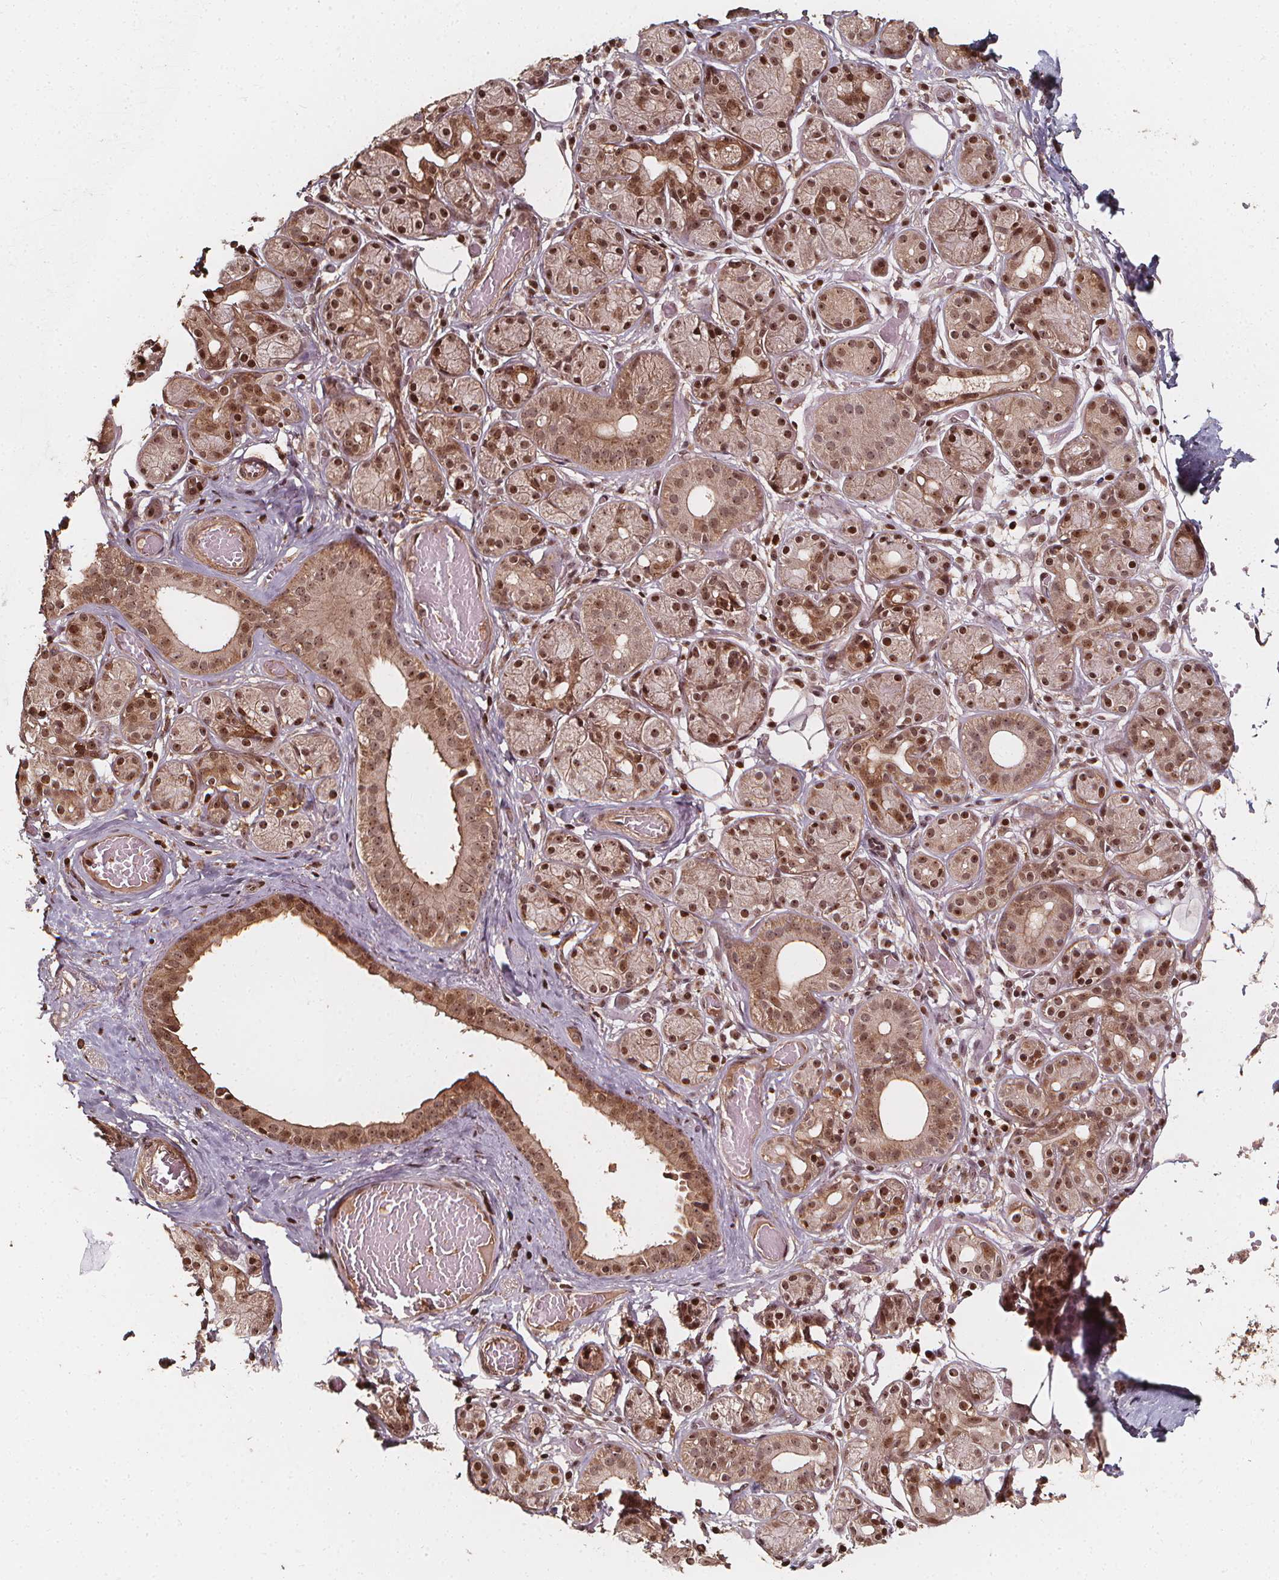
{"staining": {"intensity": "moderate", "quantity": ">75%", "location": "cytoplasmic/membranous,nuclear"}, "tissue": "salivary gland", "cell_type": "Glandular cells", "image_type": "normal", "snomed": [{"axis": "morphology", "description": "Normal tissue, NOS"}, {"axis": "topography", "description": "Salivary gland"}, {"axis": "topography", "description": "Peripheral nerve tissue"}], "caption": "Protein expression analysis of normal human salivary gland reveals moderate cytoplasmic/membranous,nuclear staining in approximately >75% of glandular cells. The protein is shown in brown color, while the nuclei are stained blue.", "gene": "EXOSC9", "patient": {"sex": "male", "age": 71}}